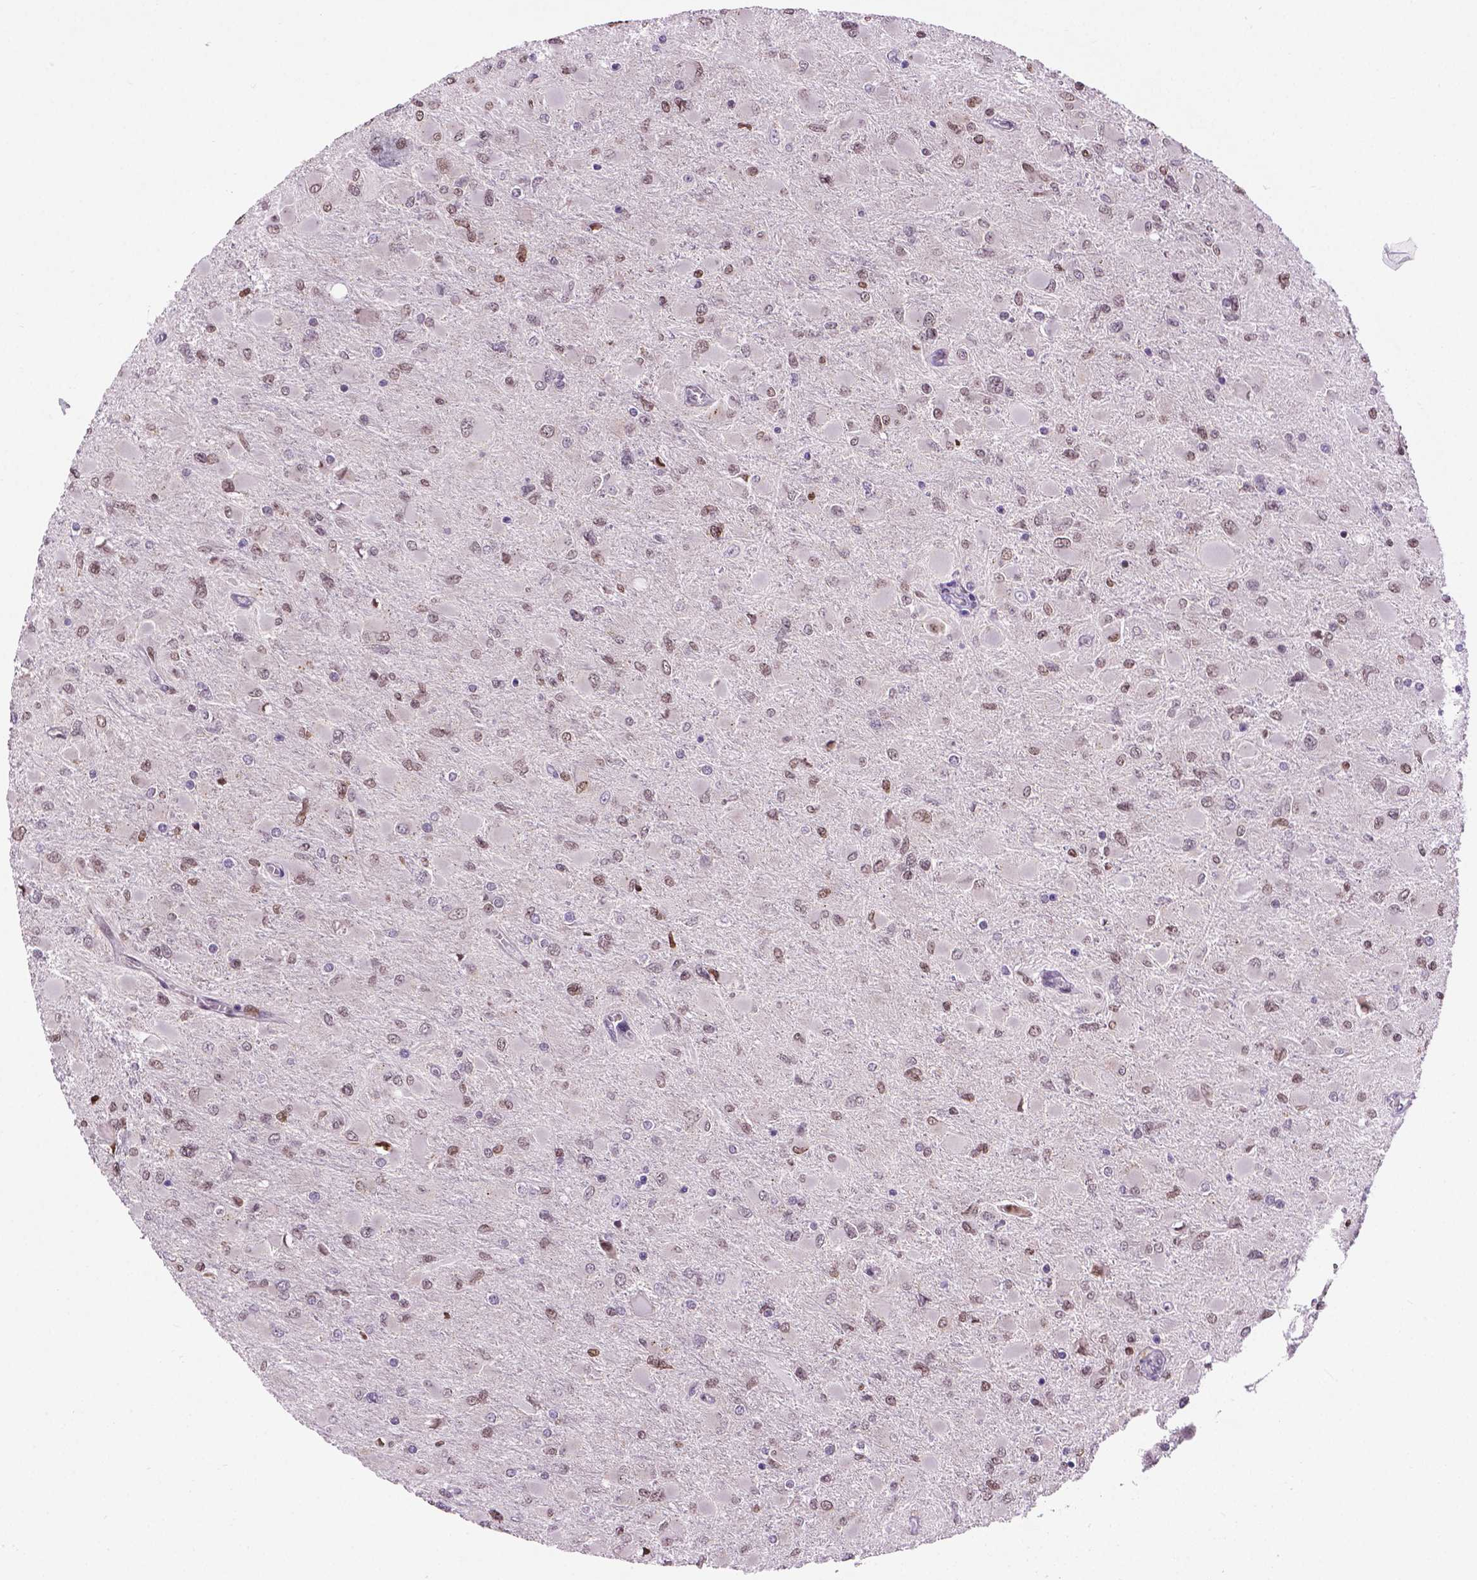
{"staining": {"intensity": "negative", "quantity": "none", "location": "none"}, "tissue": "glioma", "cell_type": "Tumor cells", "image_type": "cancer", "snomed": [{"axis": "morphology", "description": "Glioma, malignant, High grade"}, {"axis": "topography", "description": "Cerebral cortex"}], "caption": "Malignant high-grade glioma was stained to show a protein in brown. There is no significant staining in tumor cells.", "gene": "IRF6", "patient": {"sex": "female", "age": 36}}